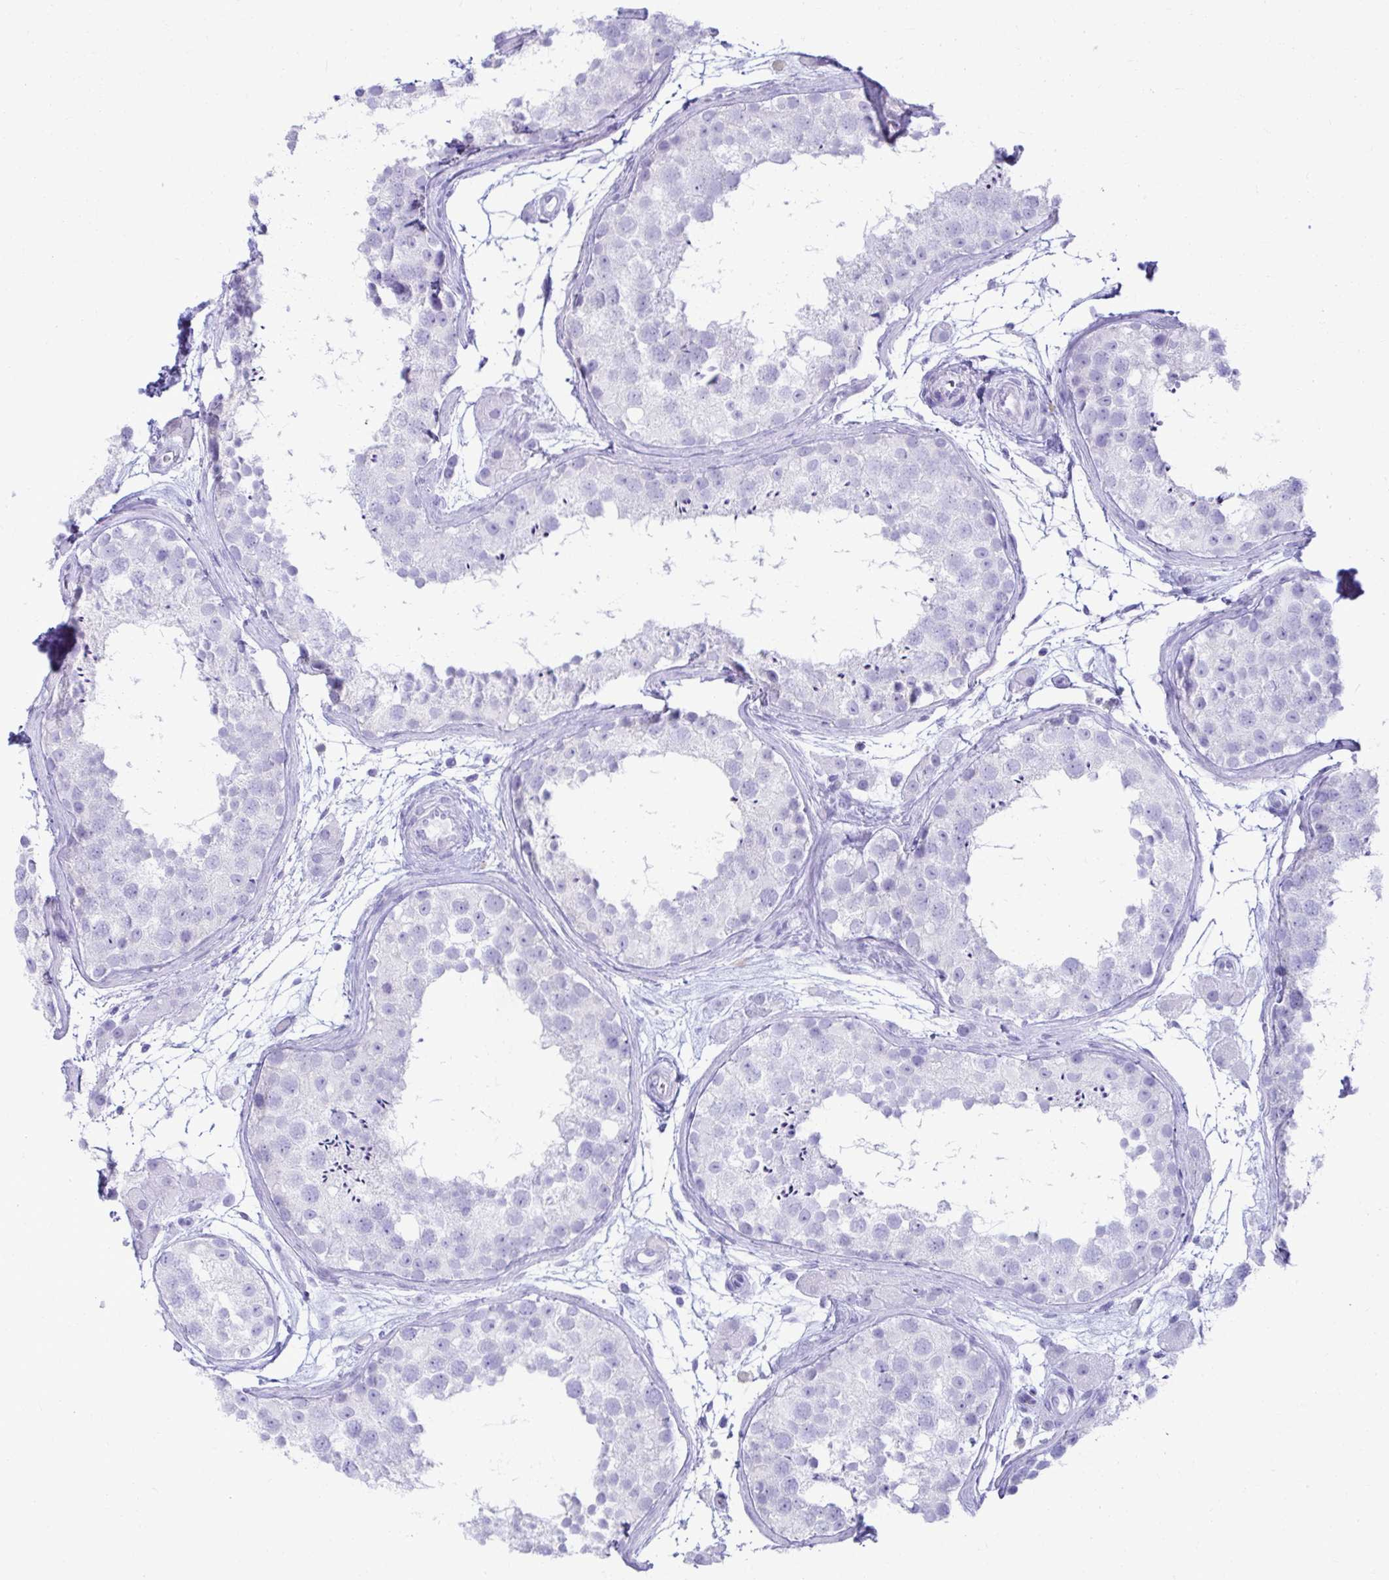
{"staining": {"intensity": "negative", "quantity": "none", "location": "none"}, "tissue": "testis", "cell_type": "Cells in seminiferous ducts", "image_type": "normal", "snomed": [{"axis": "morphology", "description": "Normal tissue, NOS"}, {"axis": "topography", "description": "Testis"}], "caption": "A high-resolution micrograph shows IHC staining of benign testis, which exhibits no significant expression in cells in seminiferous ducts.", "gene": "ATP4B", "patient": {"sex": "male", "age": 41}}